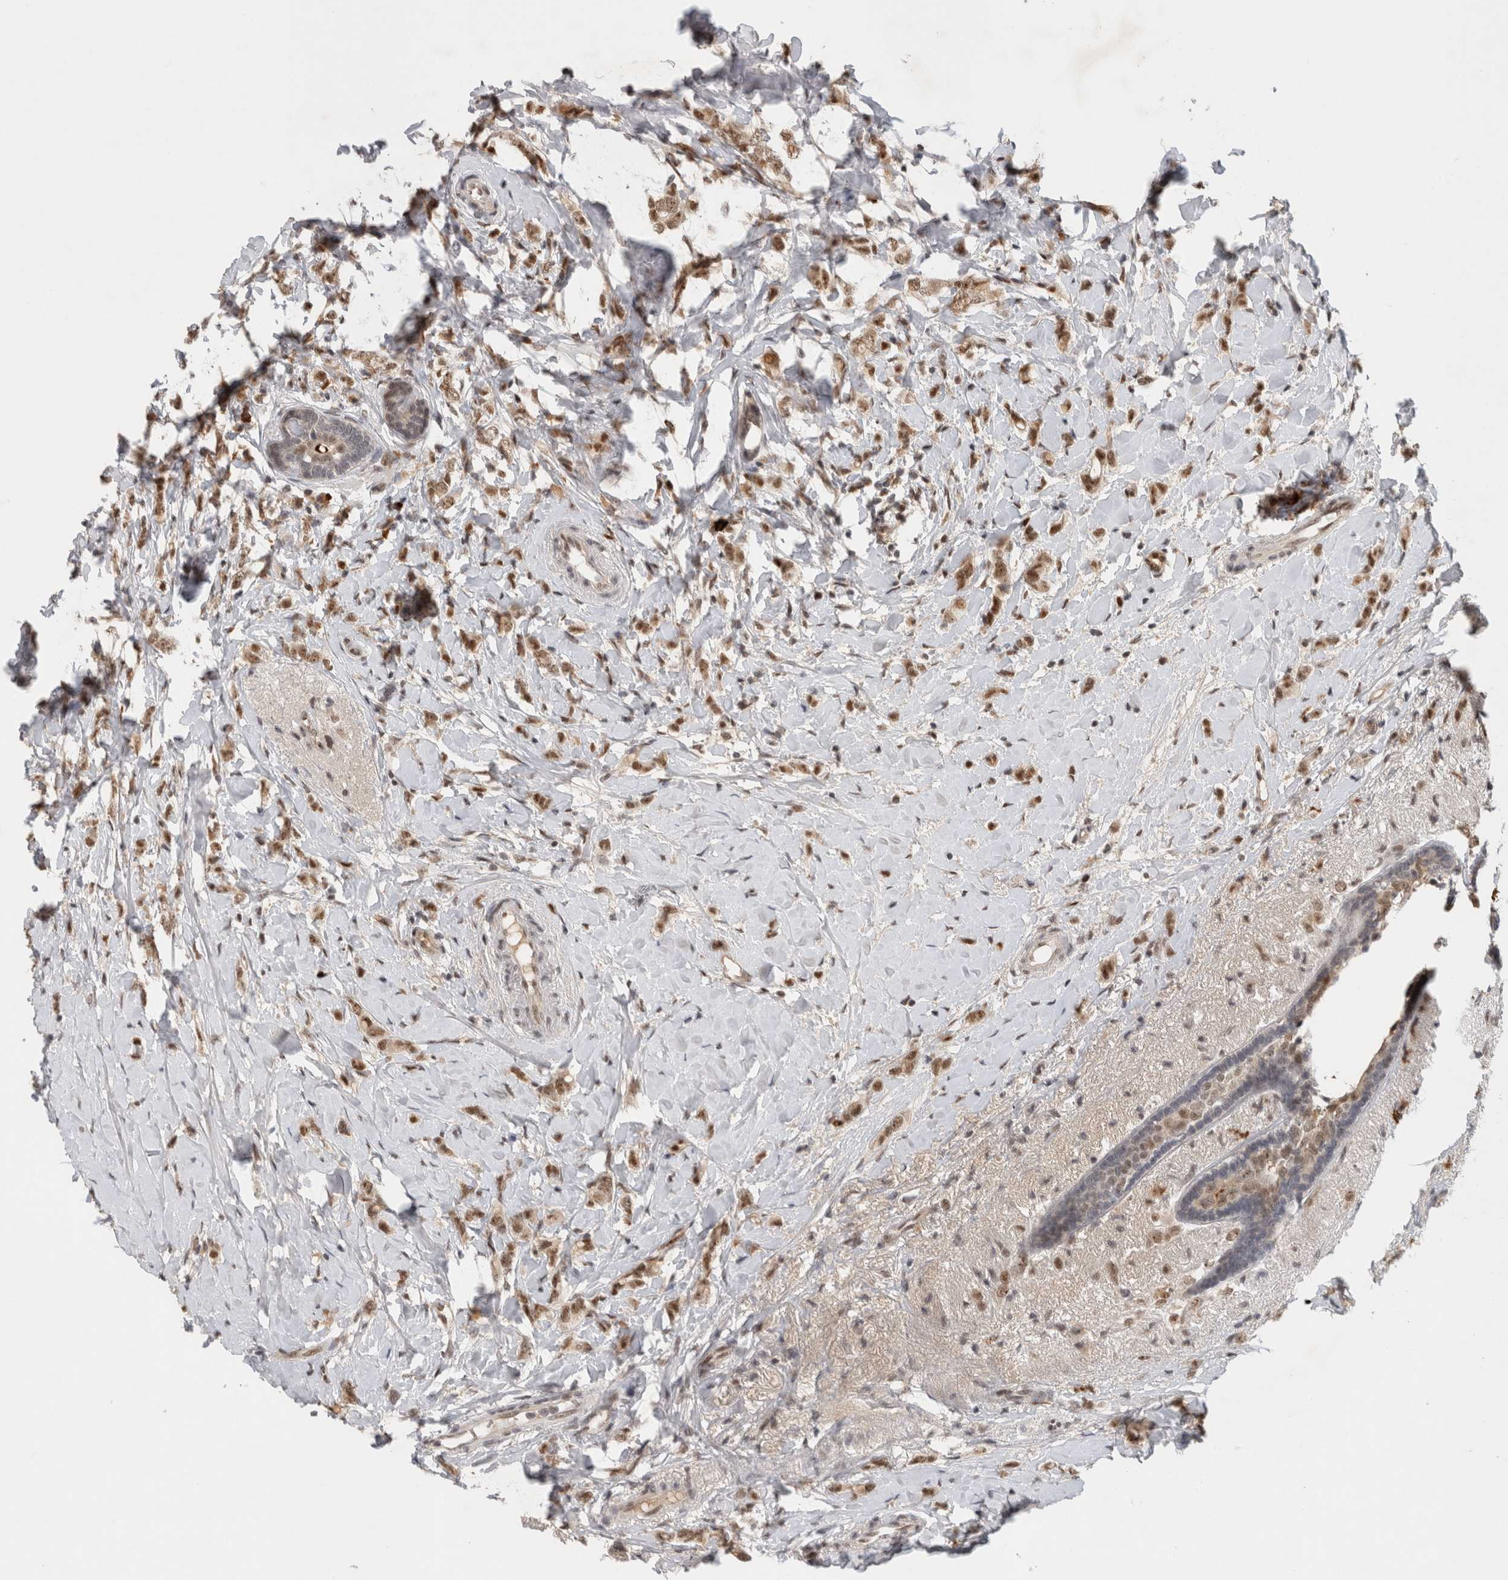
{"staining": {"intensity": "moderate", "quantity": ">75%", "location": "nuclear"}, "tissue": "breast cancer", "cell_type": "Tumor cells", "image_type": "cancer", "snomed": [{"axis": "morphology", "description": "Normal tissue, NOS"}, {"axis": "morphology", "description": "Lobular carcinoma"}, {"axis": "topography", "description": "Breast"}], "caption": "Breast lobular carcinoma tissue displays moderate nuclear staining in approximately >75% of tumor cells", "gene": "HESX1", "patient": {"sex": "female", "age": 47}}